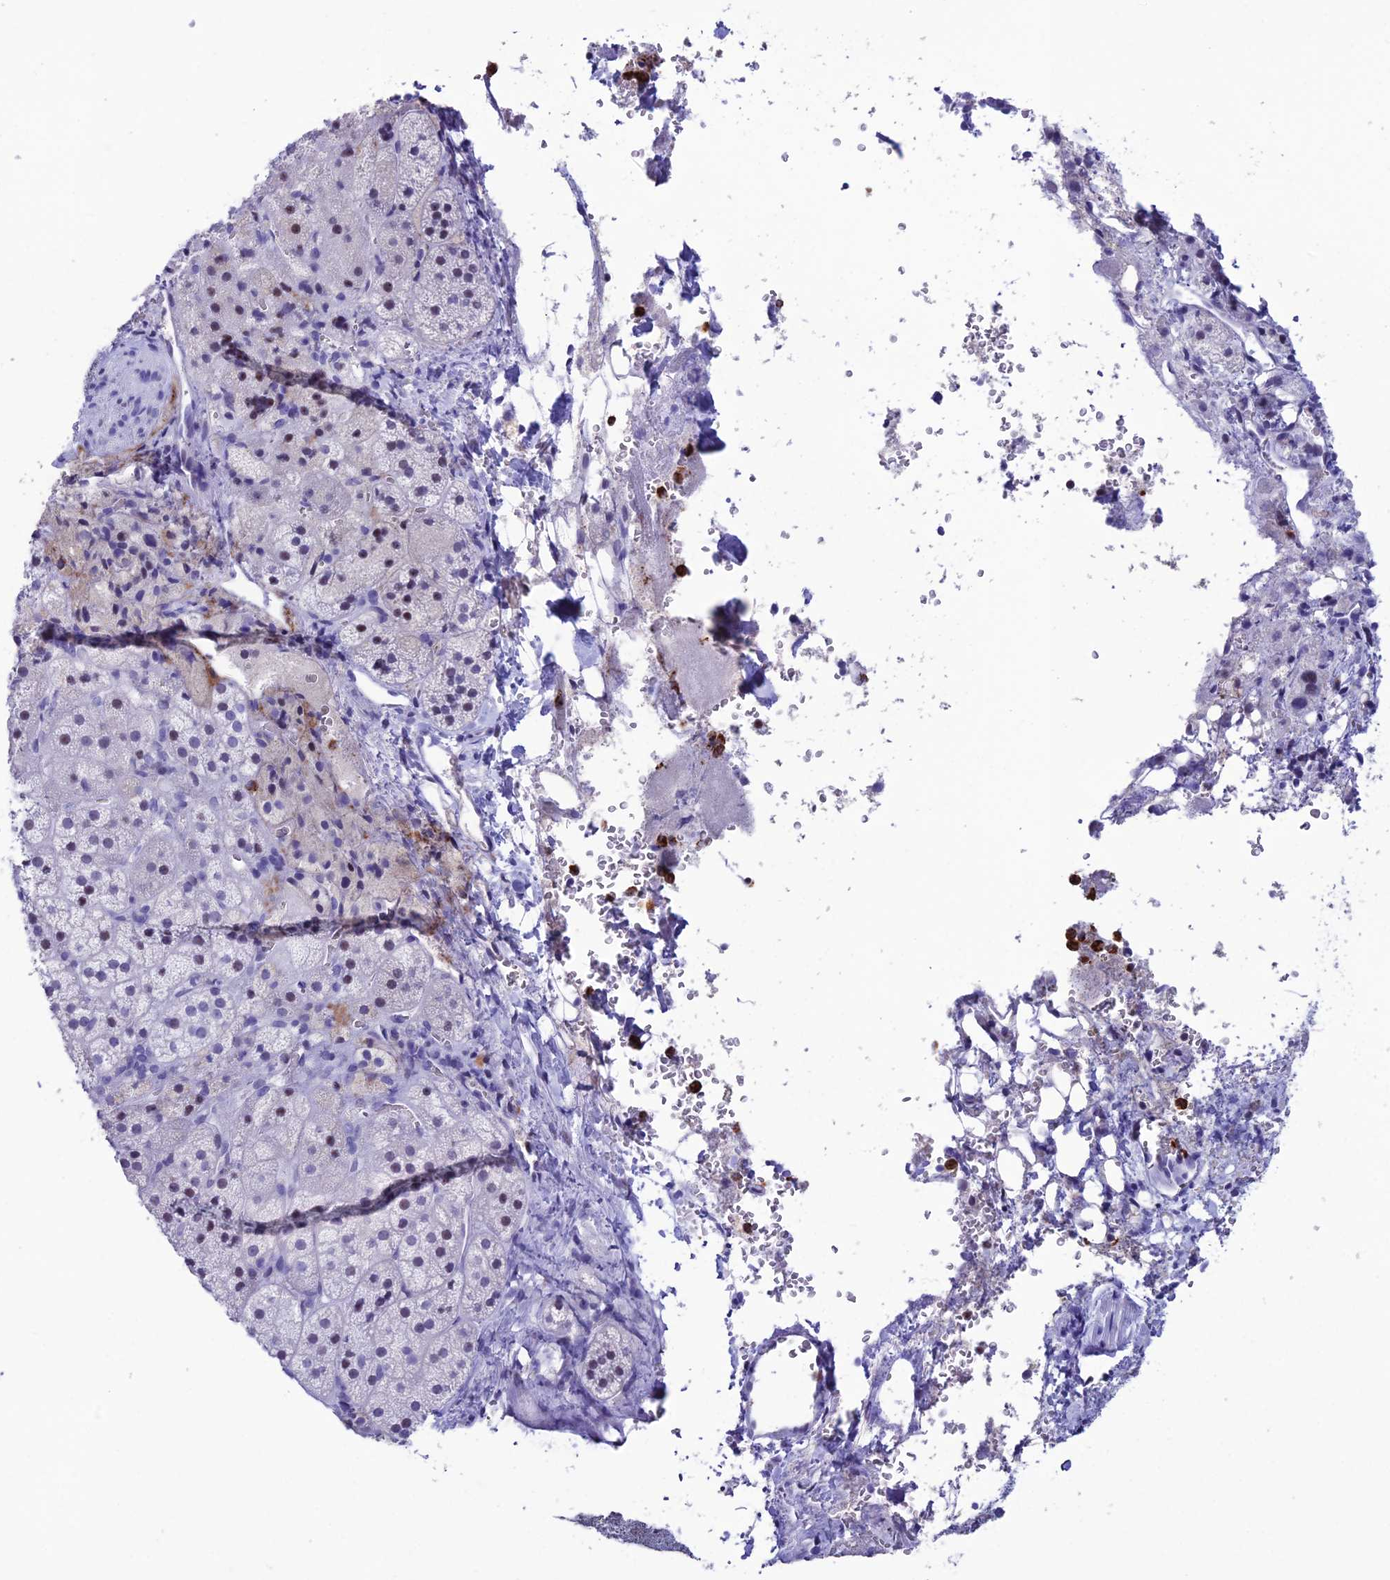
{"staining": {"intensity": "weak", "quantity": "<25%", "location": "nuclear"}, "tissue": "adrenal gland", "cell_type": "Glandular cells", "image_type": "normal", "snomed": [{"axis": "morphology", "description": "Normal tissue, NOS"}, {"axis": "topography", "description": "Adrenal gland"}], "caption": "A micrograph of adrenal gland stained for a protein displays no brown staining in glandular cells.", "gene": "MFSD2B", "patient": {"sex": "female", "age": 44}}